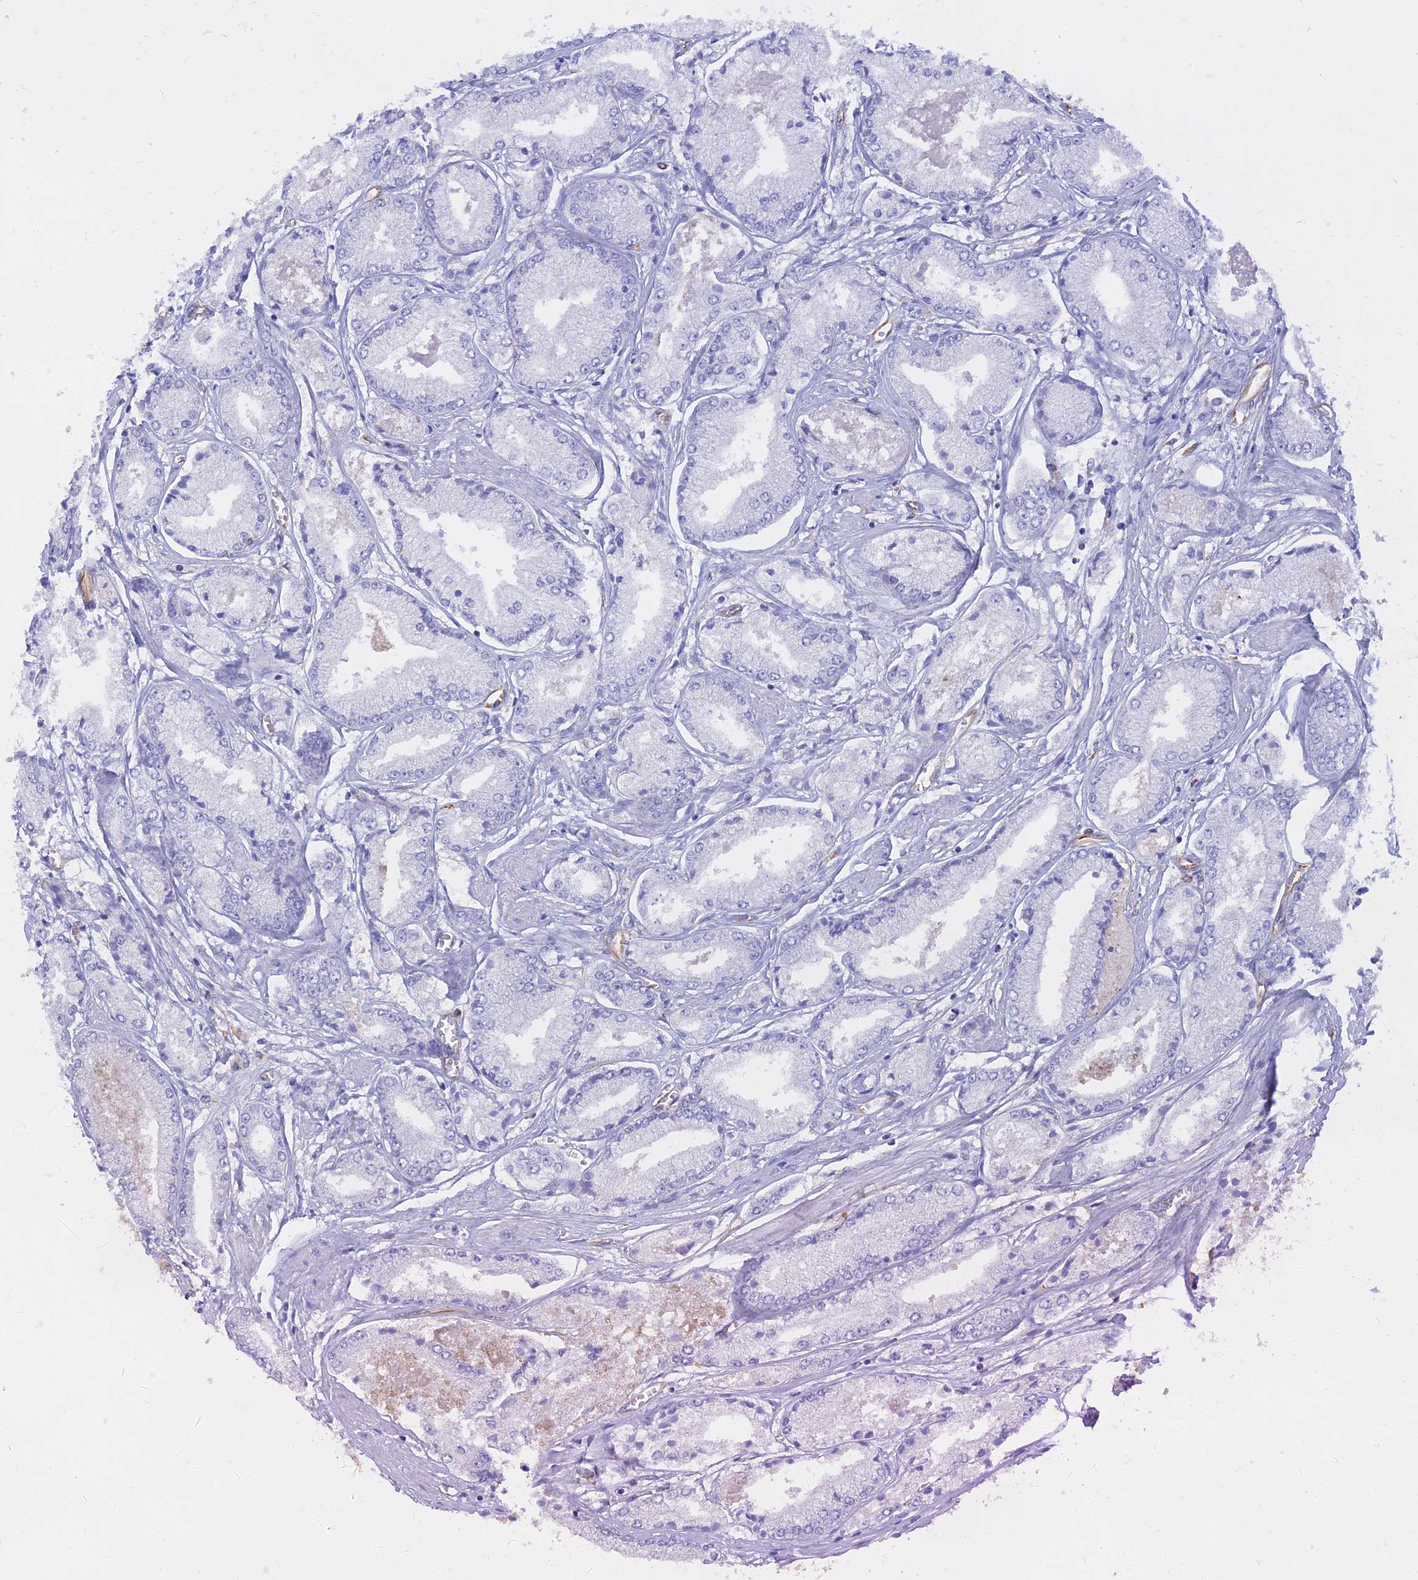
{"staining": {"intensity": "negative", "quantity": "none", "location": "none"}, "tissue": "prostate cancer", "cell_type": "Tumor cells", "image_type": "cancer", "snomed": [{"axis": "morphology", "description": "Adenocarcinoma, Low grade"}, {"axis": "topography", "description": "Prostate"}], "caption": "High magnification brightfield microscopy of prostate cancer stained with DAB (3,3'-diaminobenzidine) (brown) and counterstained with hematoxylin (blue): tumor cells show no significant positivity.", "gene": "RMC1", "patient": {"sex": "male", "age": 60}}